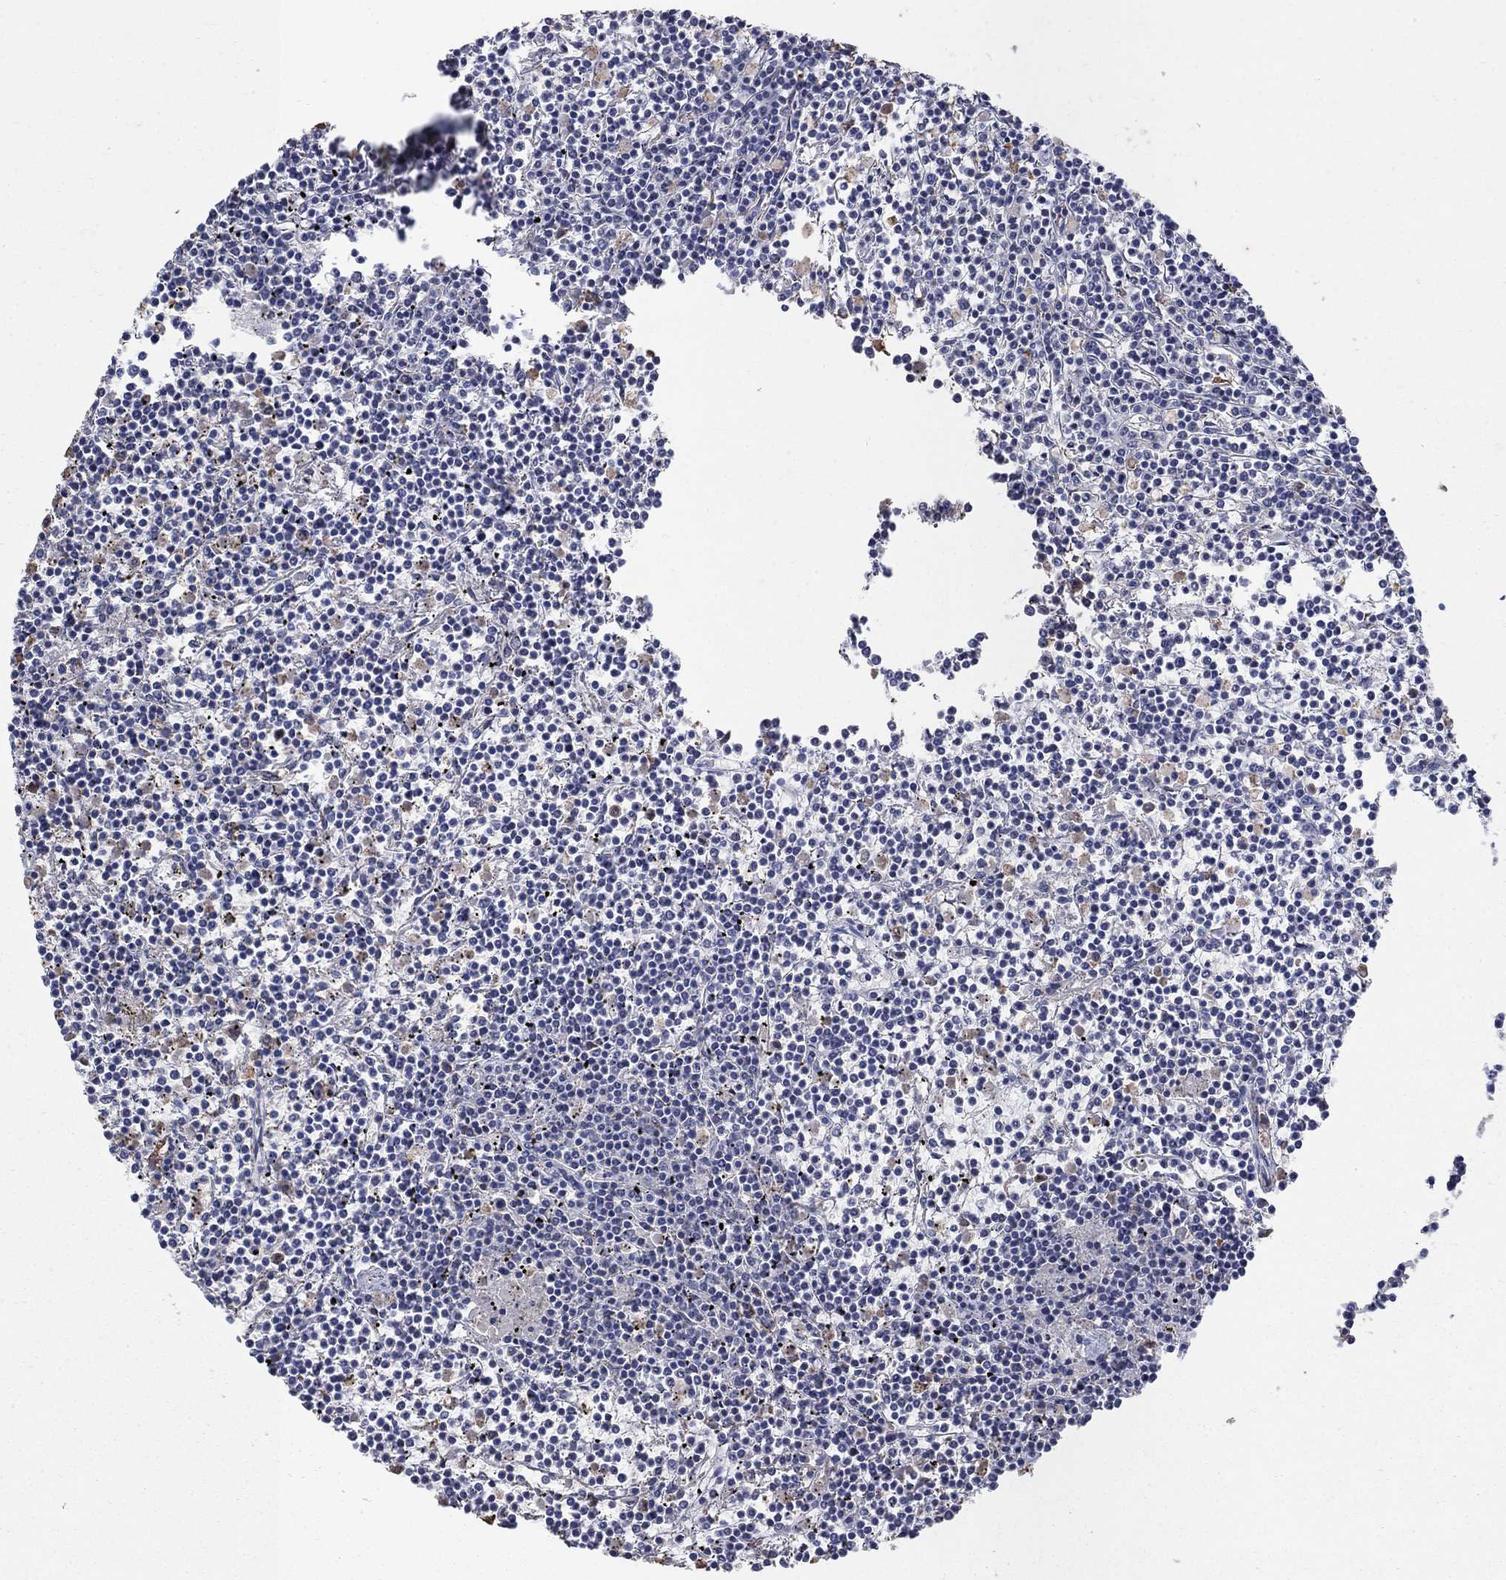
{"staining": {"intensity": "negative", "quantity": "none", "location": "none"}, "tissue": "lymphoma", "cell_type": "Tumor cells", "image_type": "cancer", "snomed": [{"axis": "morphology", "description": "Malignant lymphoma, non-Hodgkin's type, Low grade"}, {"axis": "topography", "description": "Spleen"}], "caption": "Immunohistochemical staining of lymphoma displays no significant staining in tumor cells.", "gene": "PNPLA2", "patient": {"sex": "female", "age": 19}}